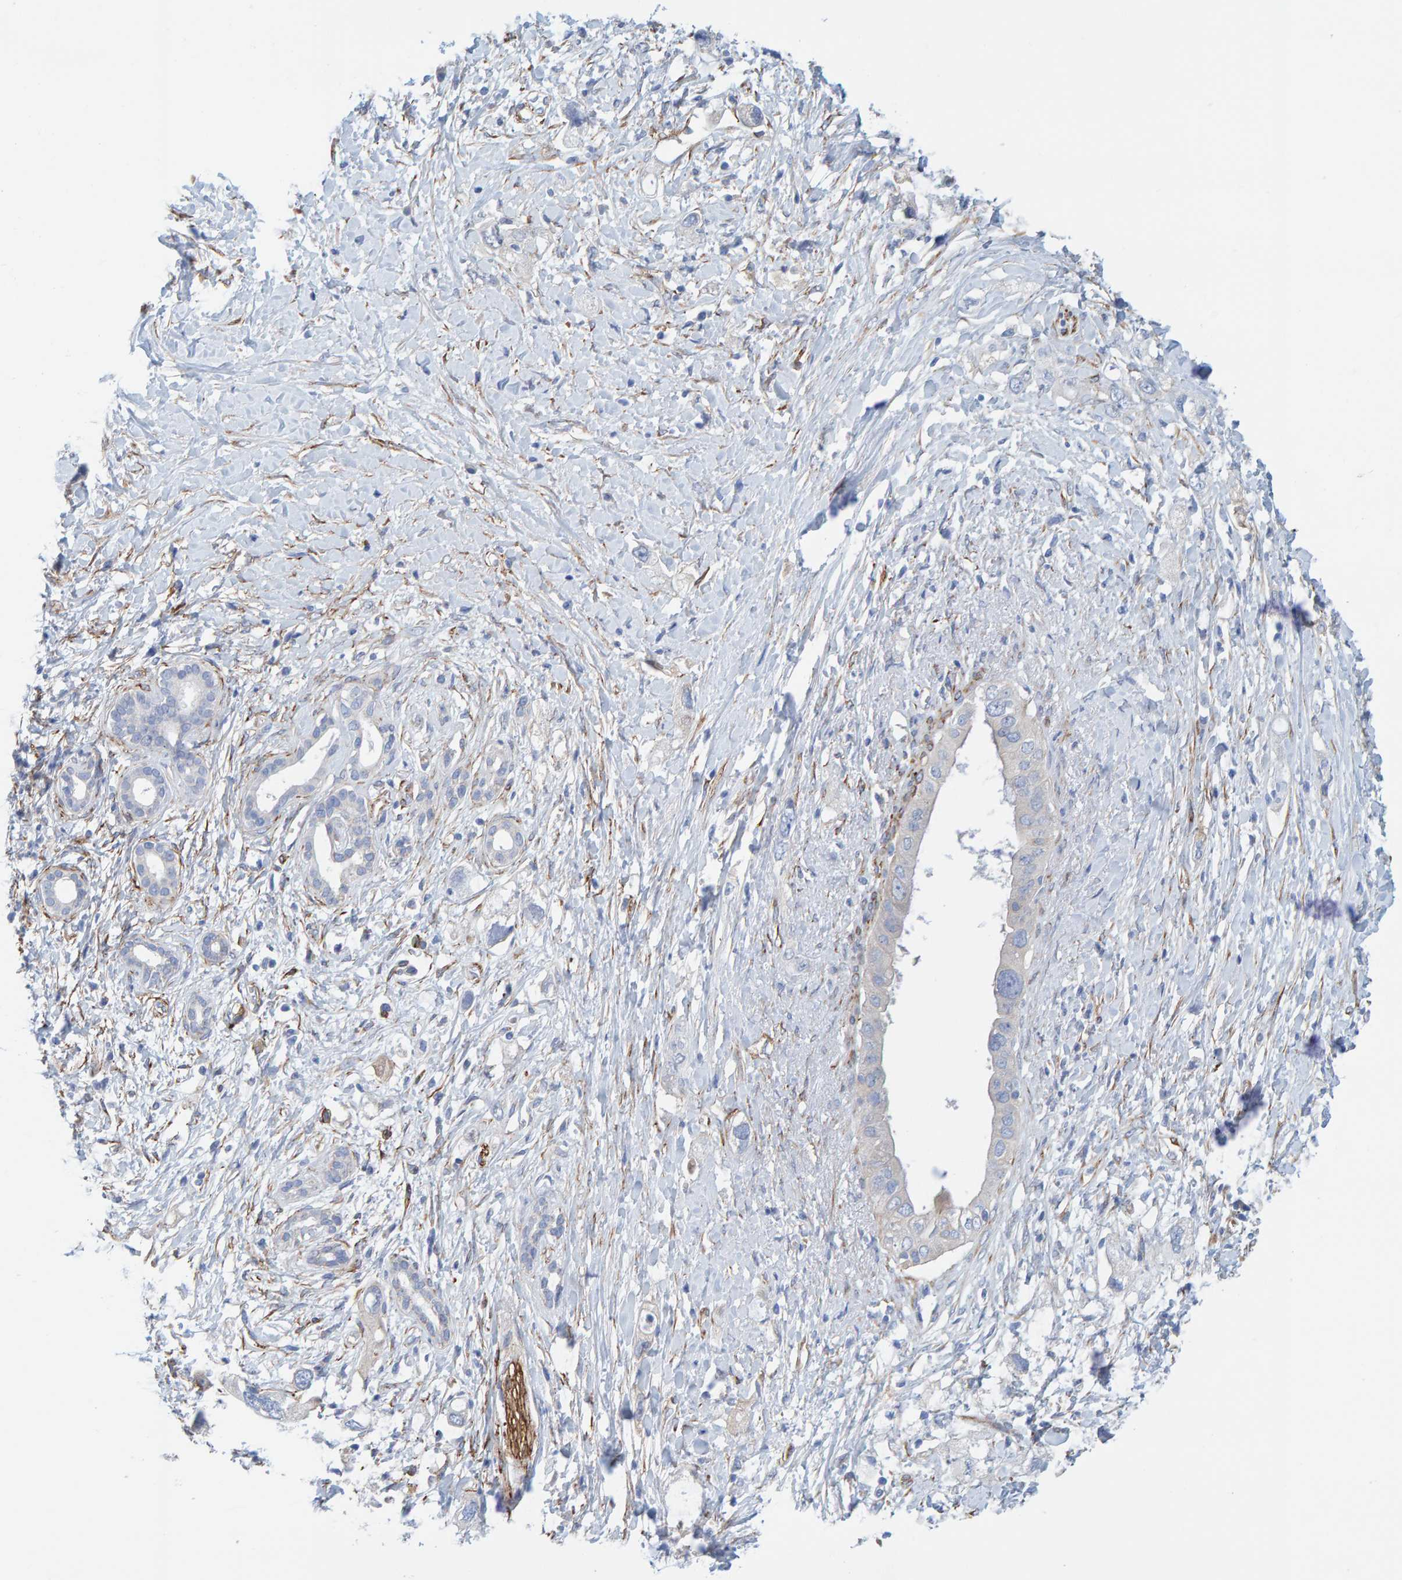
{"staining": {"intensity": "negative", "quantity": "none", "location": "none"}, "tissue": "pancreatic cancer", "cell_type": "Tumor cells", "image_type": "cancer", "snomed": [{"axis": "morphology", "description": "Adenocarcinoma, NOS"}, {"axis": "topography", "description": "Pancreas"}], "caption": "Pancreatic cancer was stained to show a protein in brown. There is no significant positivity in tumor cells.", "gene": "MAP1B", "patient": {"sex": "female", "age": 56}}